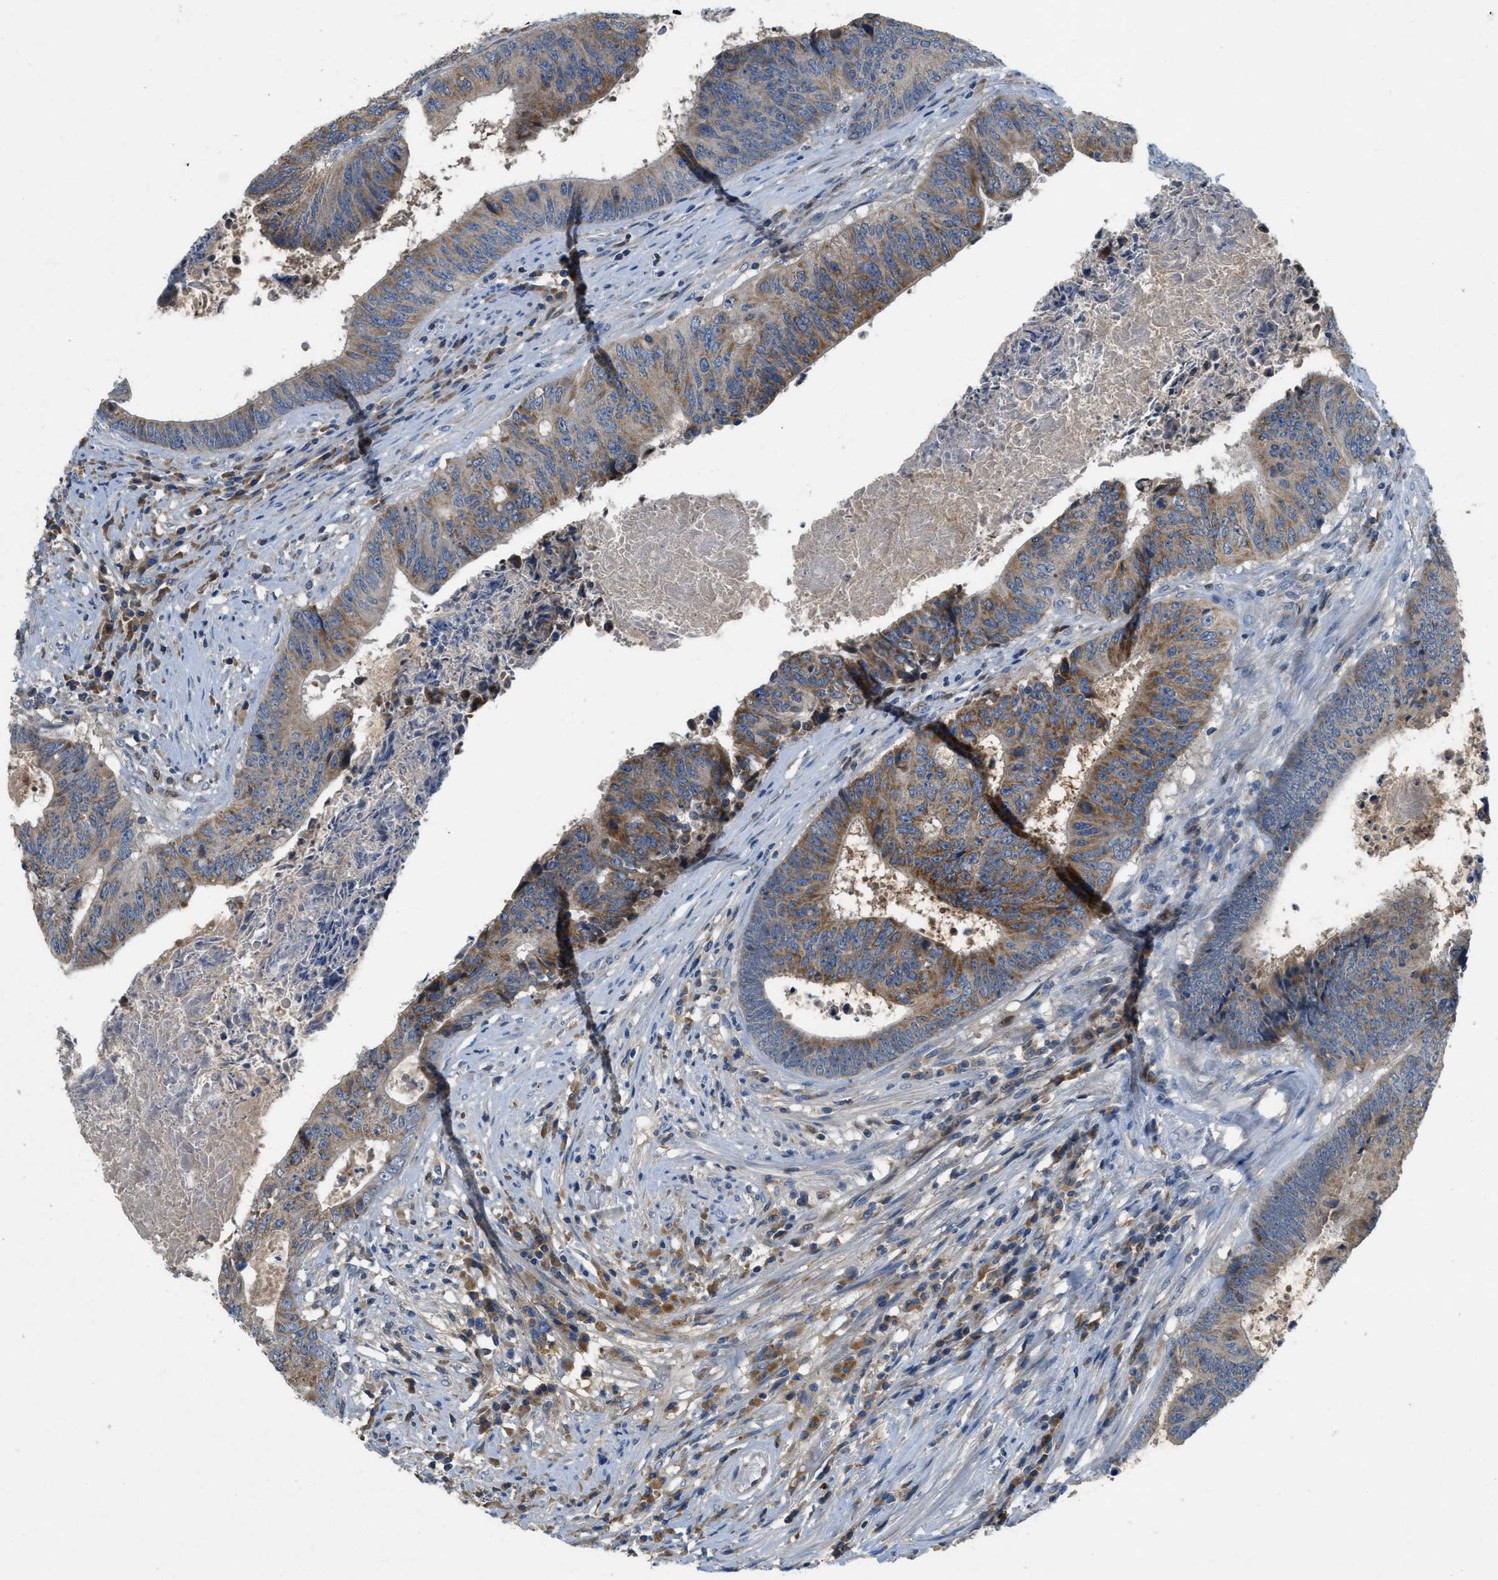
{"staining": {"intensity": "moderate", "quantity": ">75%", "location": "cytoplasmic/membranous"}, "tissue": "colorectal cancer", "cell_type": "Tumor cells", "image_type": "cancer", "snomed": [{"axis": "morphology", "description": "Adenocarcinoma, NOS"}, {"axis": "topography", "description": "Rectum"}], "caption": "Immunohistochemistry histopathology image of colorectal cancer stained for a protein (brown), which demonstrates medium levels of moderate cytoplasmic/membranous staining in approximately >75% of tumor cells.", "gene": "PNKD", "patient": {"sex": "male", "age": 72}}